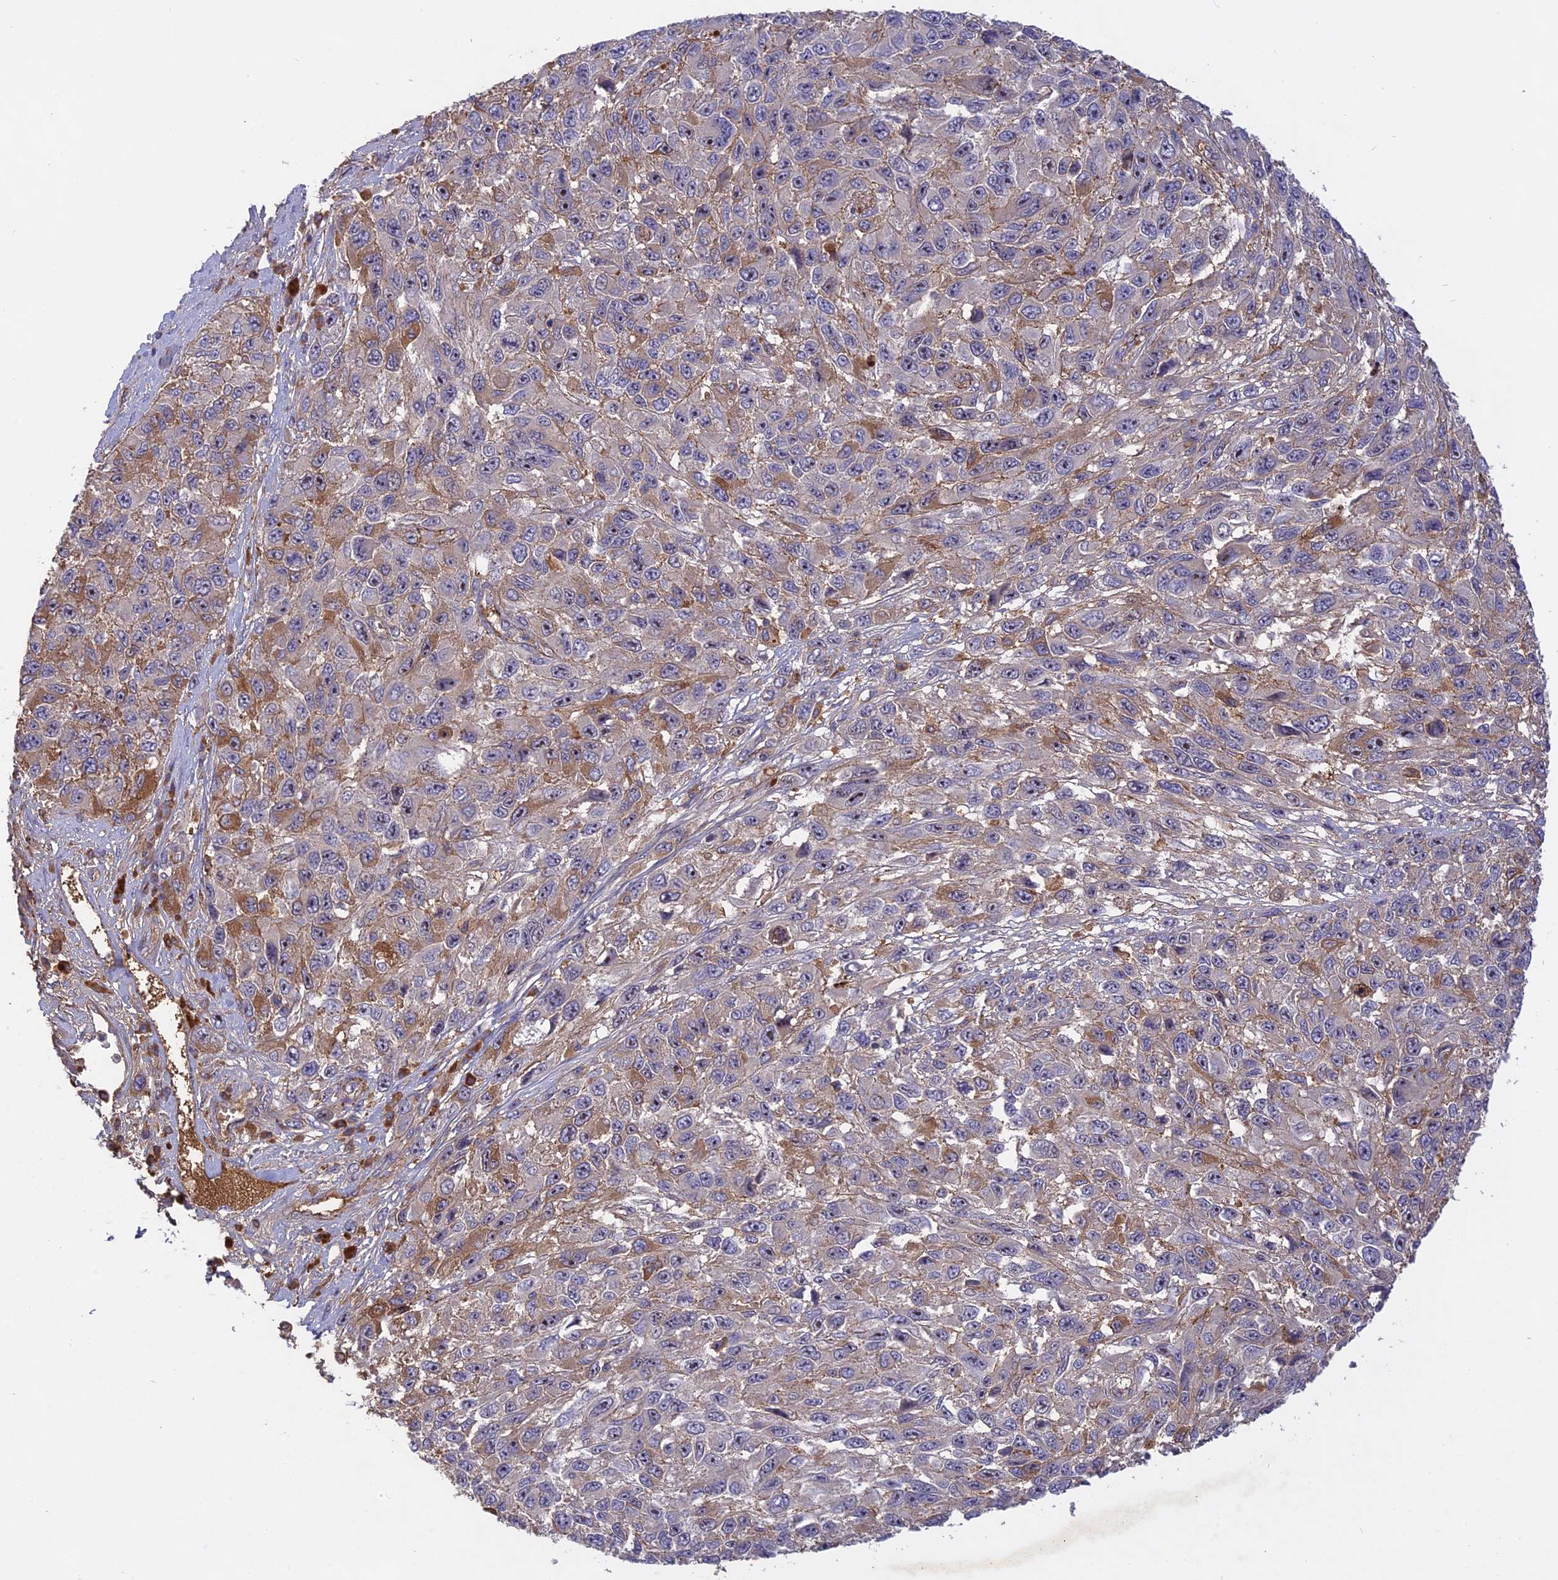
{"staining": {"intensity": "moderate", "quantity": "<25%", "location": "cytoplasmic/membranous"}, "tissue": "melanoma", "cell_type": "Tumor cells", "image_type": "cancer", "snomed": [{"axis": "morphology", "description": "Normal tissue, NOS"}, {"axis": "morphology", "description": "Malignant melanoma, NOS"}, {"axis": "topography", "description": "Skin"}], "caption": "This image displays malignant melanoma stained with immunohistochemistry (IHC) to label a protein in brown. The cytoplasmic/membranous of tumor cells show moderate positivity for the protein. Nuclei are counter-stained blue.", "gene": "ADO", "patient": {"sex": "female", "age": 96}}